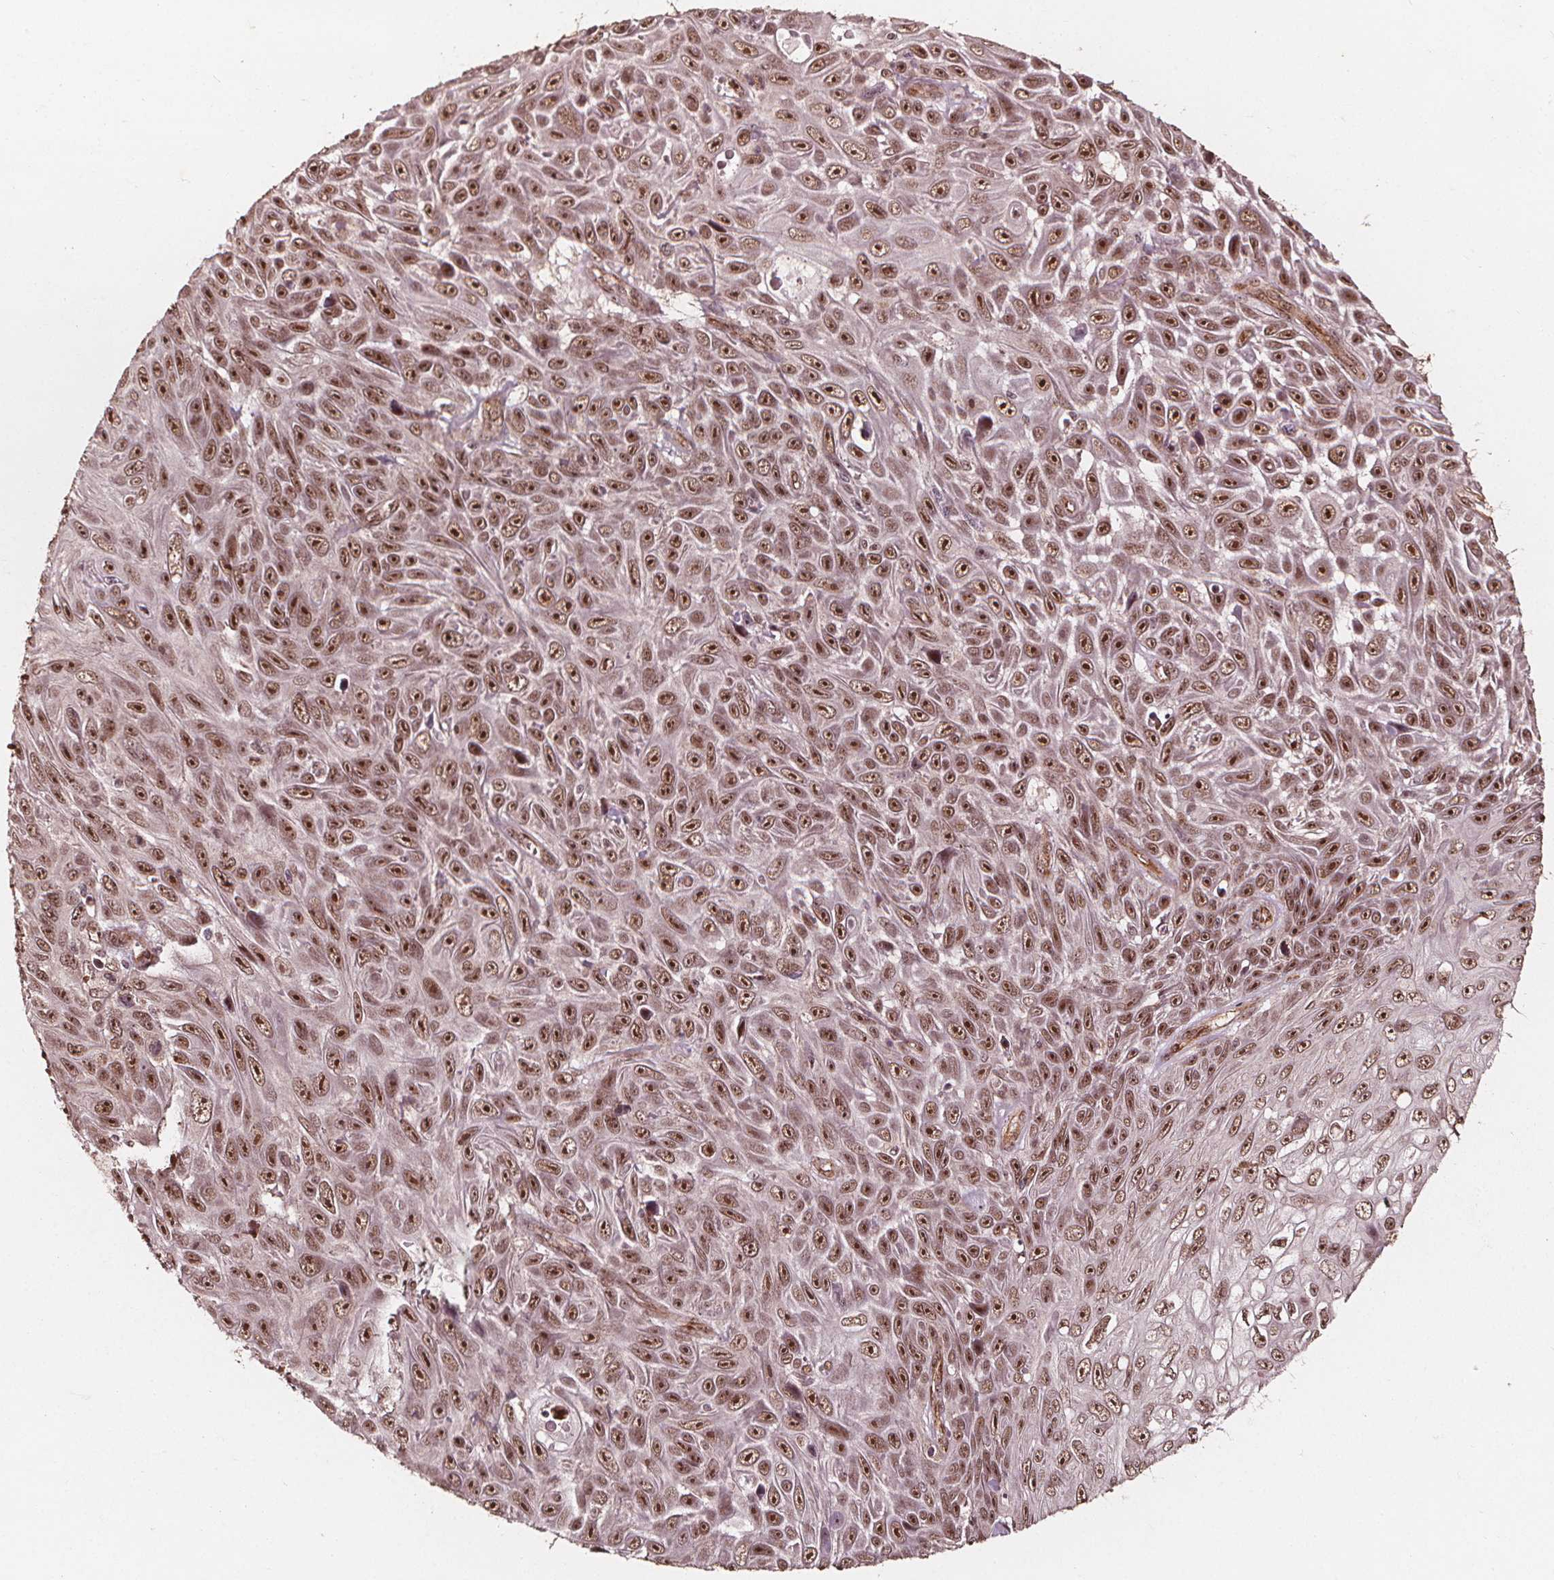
{"staining": {"intensity": "moderate", "quantity": ">75%", "location": "nuclear"}, "tissue": "skin cancer", "cell_type": "Tumor cells", "image_type": "cancer", "snomed": [{"axis": "morphology", "description": "Squamous cell carcinoma, NOS"}, {"axis": "topography", "description": "Skin"}], "caption": "Moderate nuclear expression is appreciated in approximately >75% of tumor cells in skin cancer.", "gene": "EXOSC9", "patient": {"sex": "male", "age": 82}}